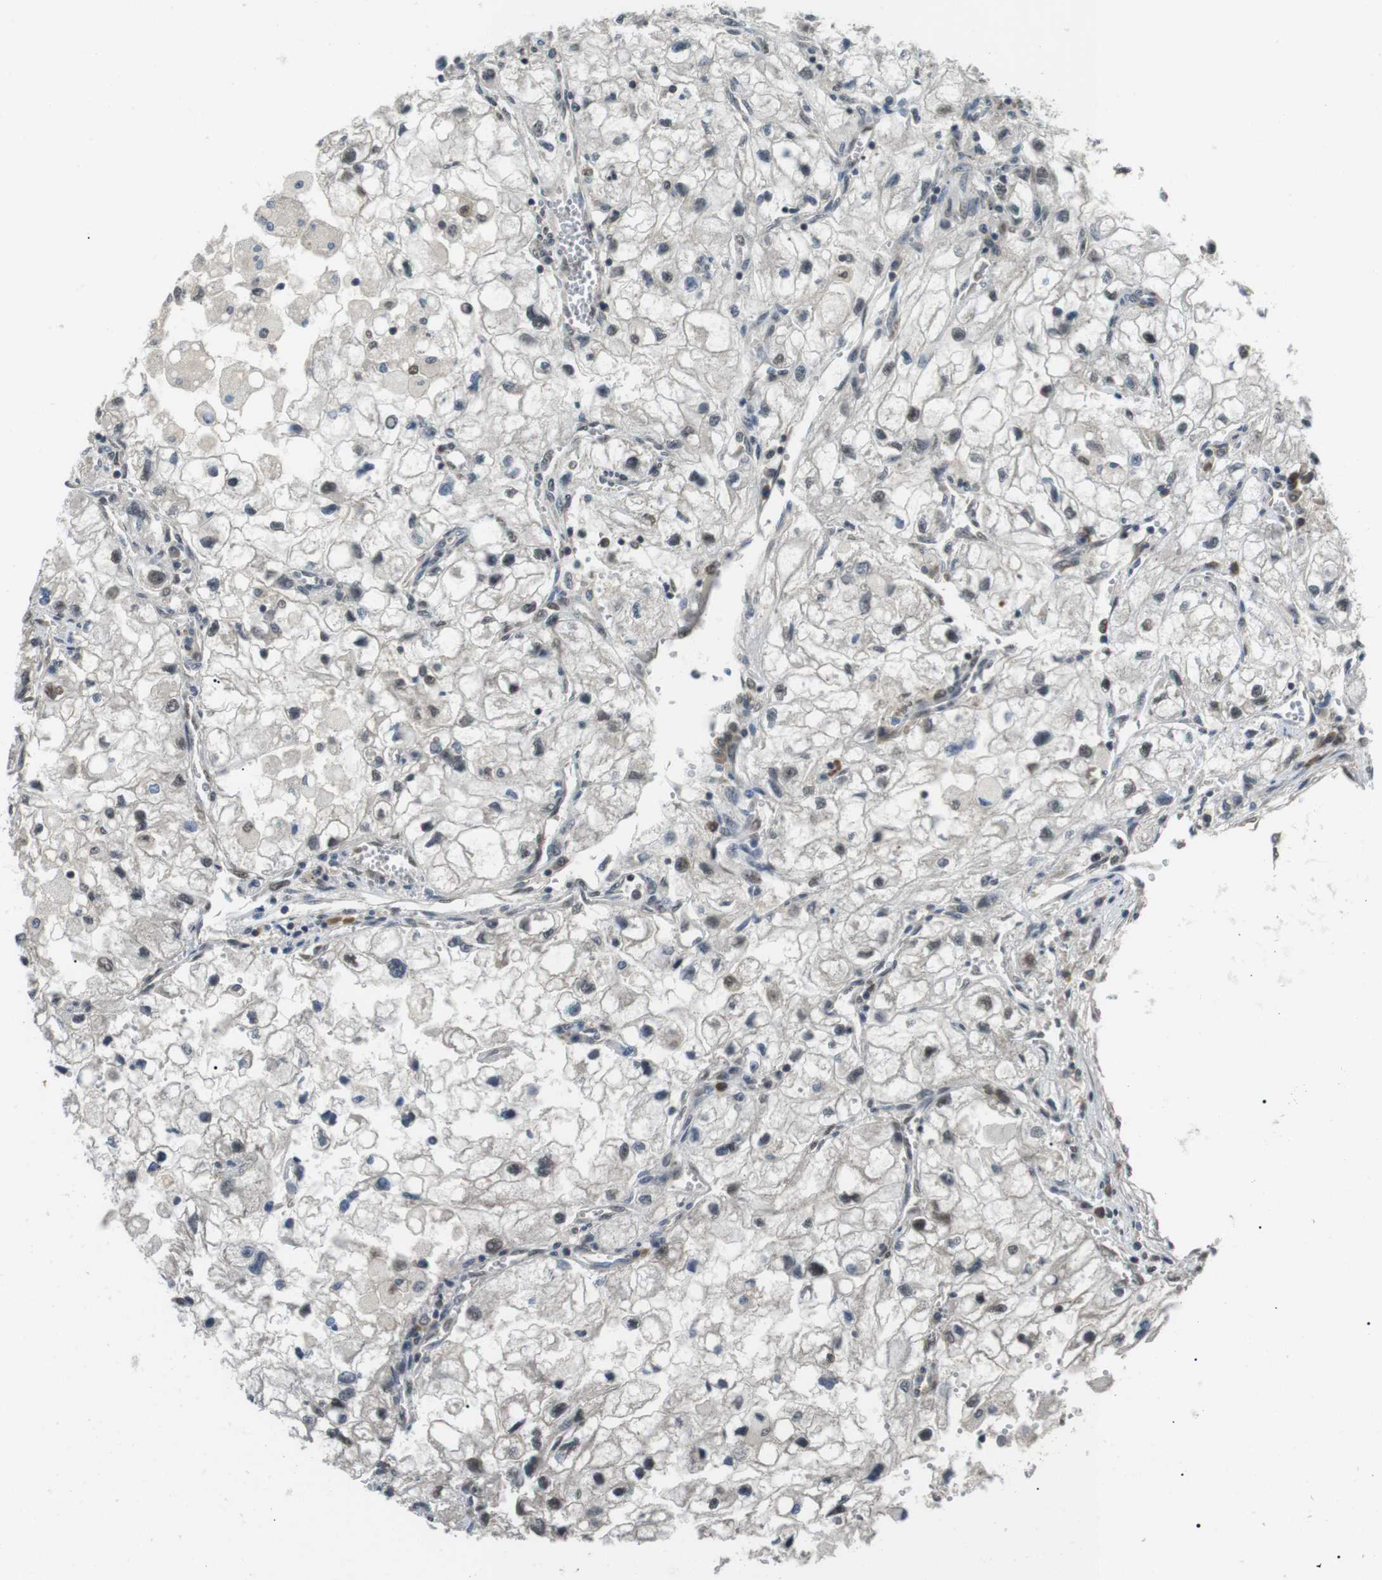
{"staining": {"intensity": "weak", "quantity": "<25%", "location": "nuclear"}, "tissue": "renal cancer", "cell_type": "Tumor cells", "image_type": "cancer", "snomed": [{"axis": "morphology", "description": "Adenocarcinoma, NOS"}, {"axis": "topography", "description": "Kidney"}], "caption": "An immunohistochemistry histopathology image of adenocarcinoma (renal) is shown. There is no staining in tumor cells of adenocarcinoma (renal).", "gene": "ORAI3", "patient": {"sex": "female", "age": 70}}